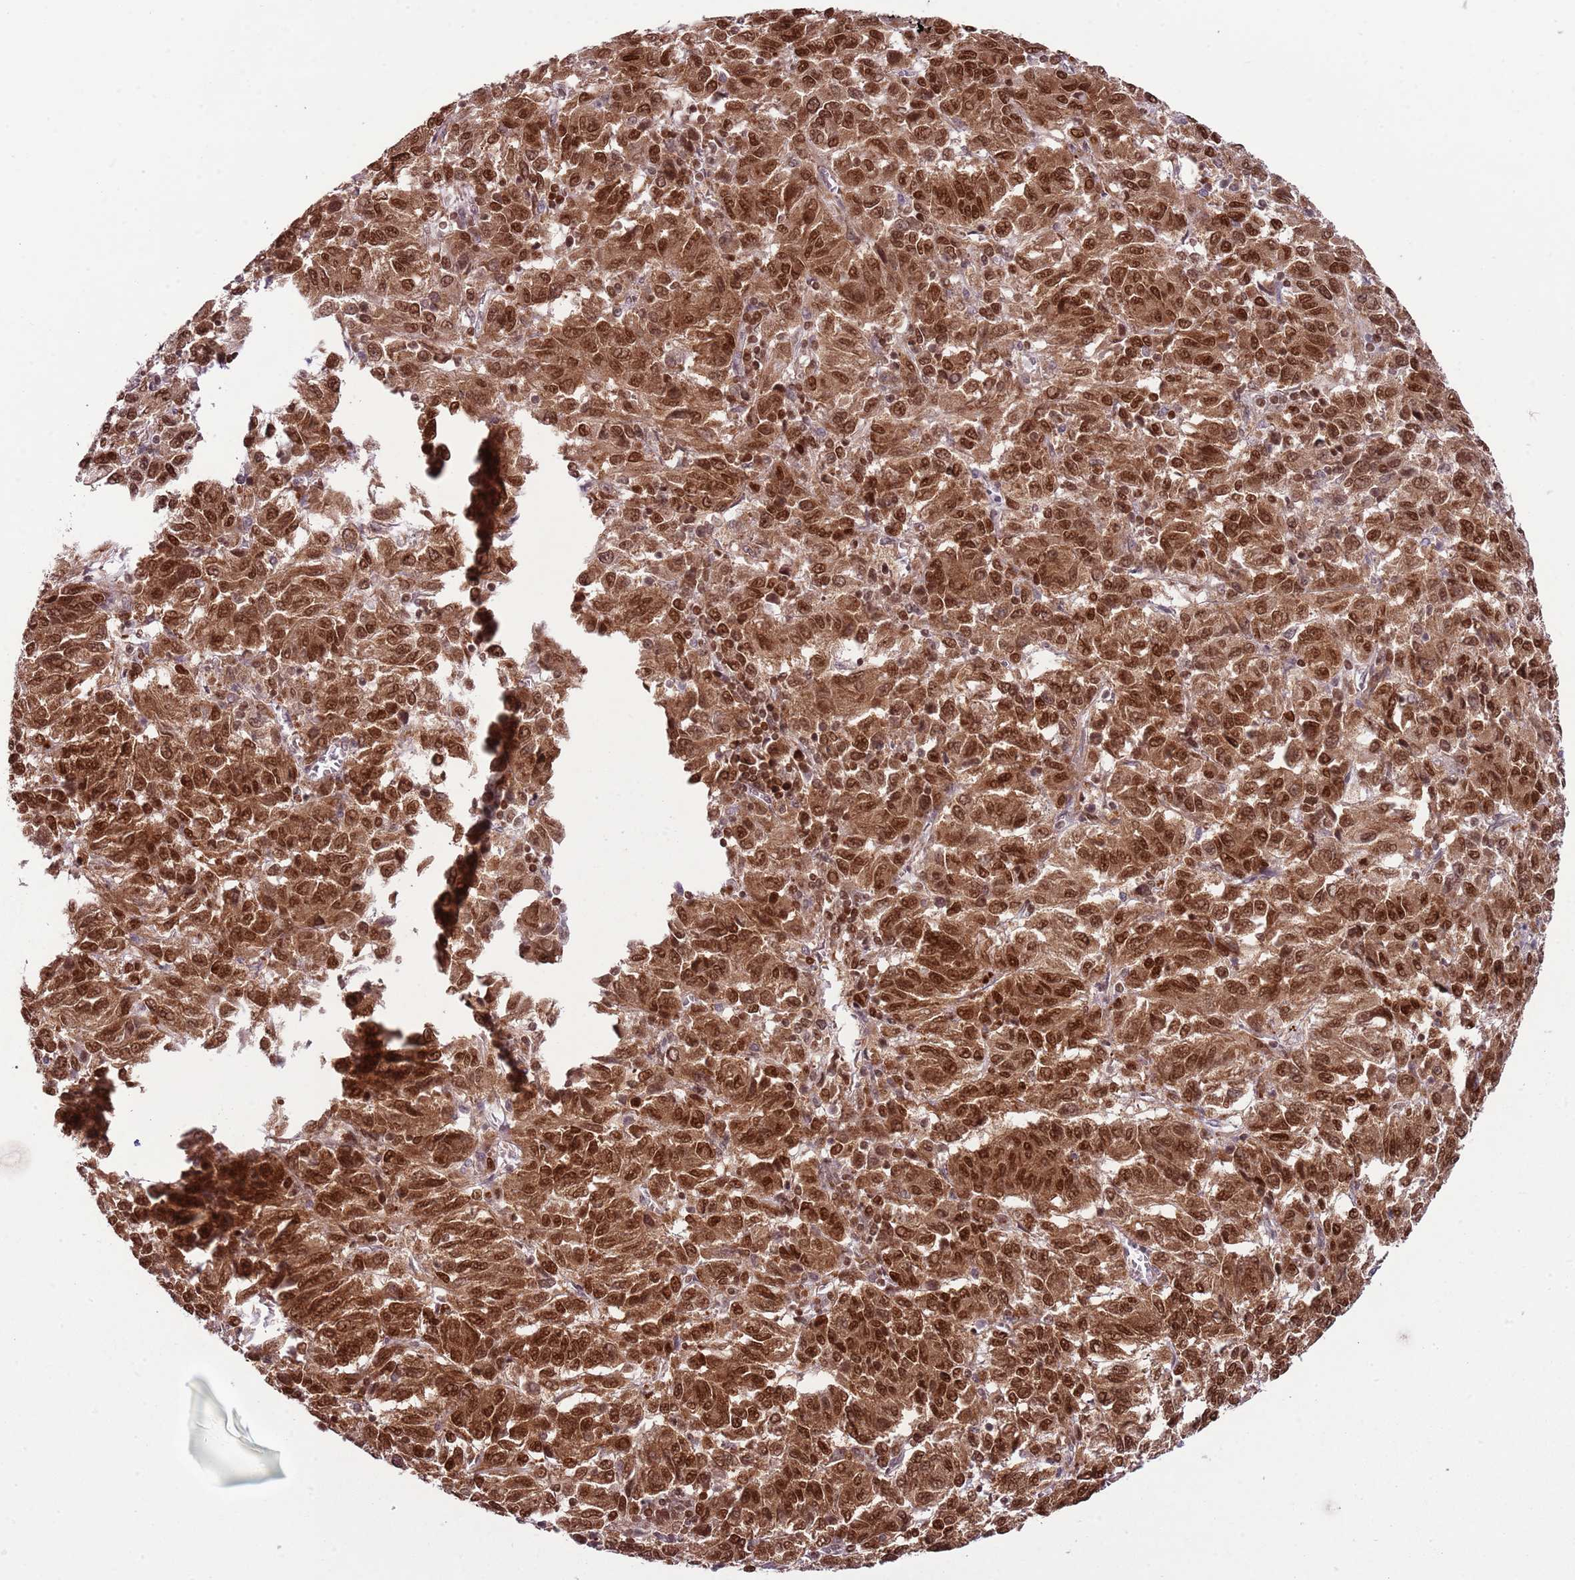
{"staining": {"intensity": "strong", "quantity": ">75%", "location": "cytoplasmic/membranous,nuclear"}, "tissue": "melanoma", "cell_type": "Tumor cells", "image_type": "cancer", "snomed": [{"axis": "morphology", "description": "Malignant melanoma, Metastatic site"}, {"axis": "topography", "description": "Lung"}], "caption": "A brown stain highlights strong cytoplasmic/membranous and nuclear expression of a protein in melanoma tumor cells.", "gene": "SELENOH", "patient": {"sex": "male", "age": 64}}